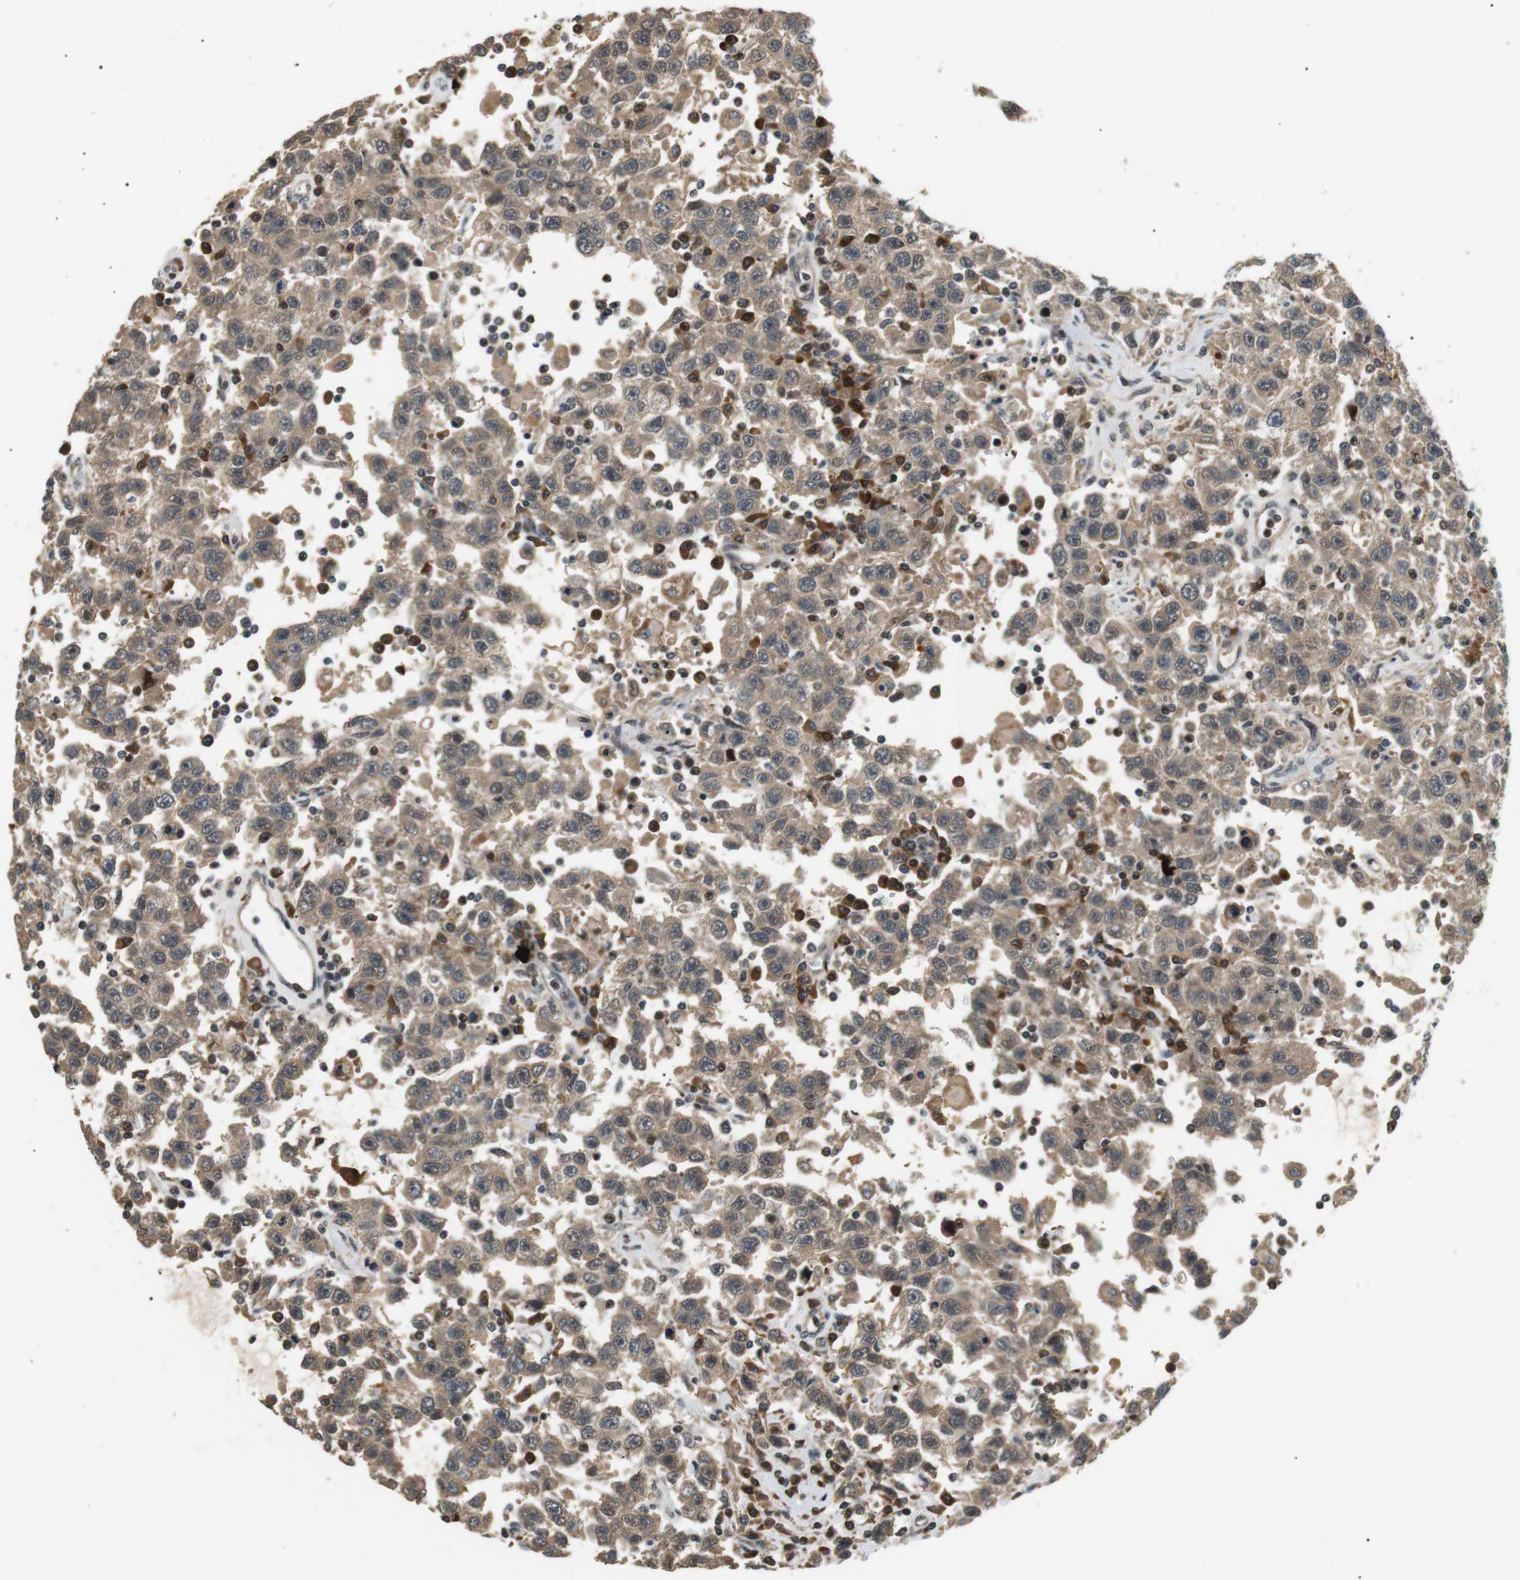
{"staining": {"intensity": "weak", "quantity": ">75%", "location": "cytoplasmic/membranous"}, "tissue": "testis cancer", "cell_type": "Tumor cells", "image_type": "cancer", "snomed": [{"axis": "morphology", "description": "Seminoma, NOS"}, {"axis": "topography", "description": "Testis"}], "caption": "Immunohistochemical staining of human testis seminoma reveals low levels of weak cytoplasmic/membranous protein staining in about >75% of tumor cells.", "gene": "HSPA13", "patient": {"sex": "male", "age": 41}}